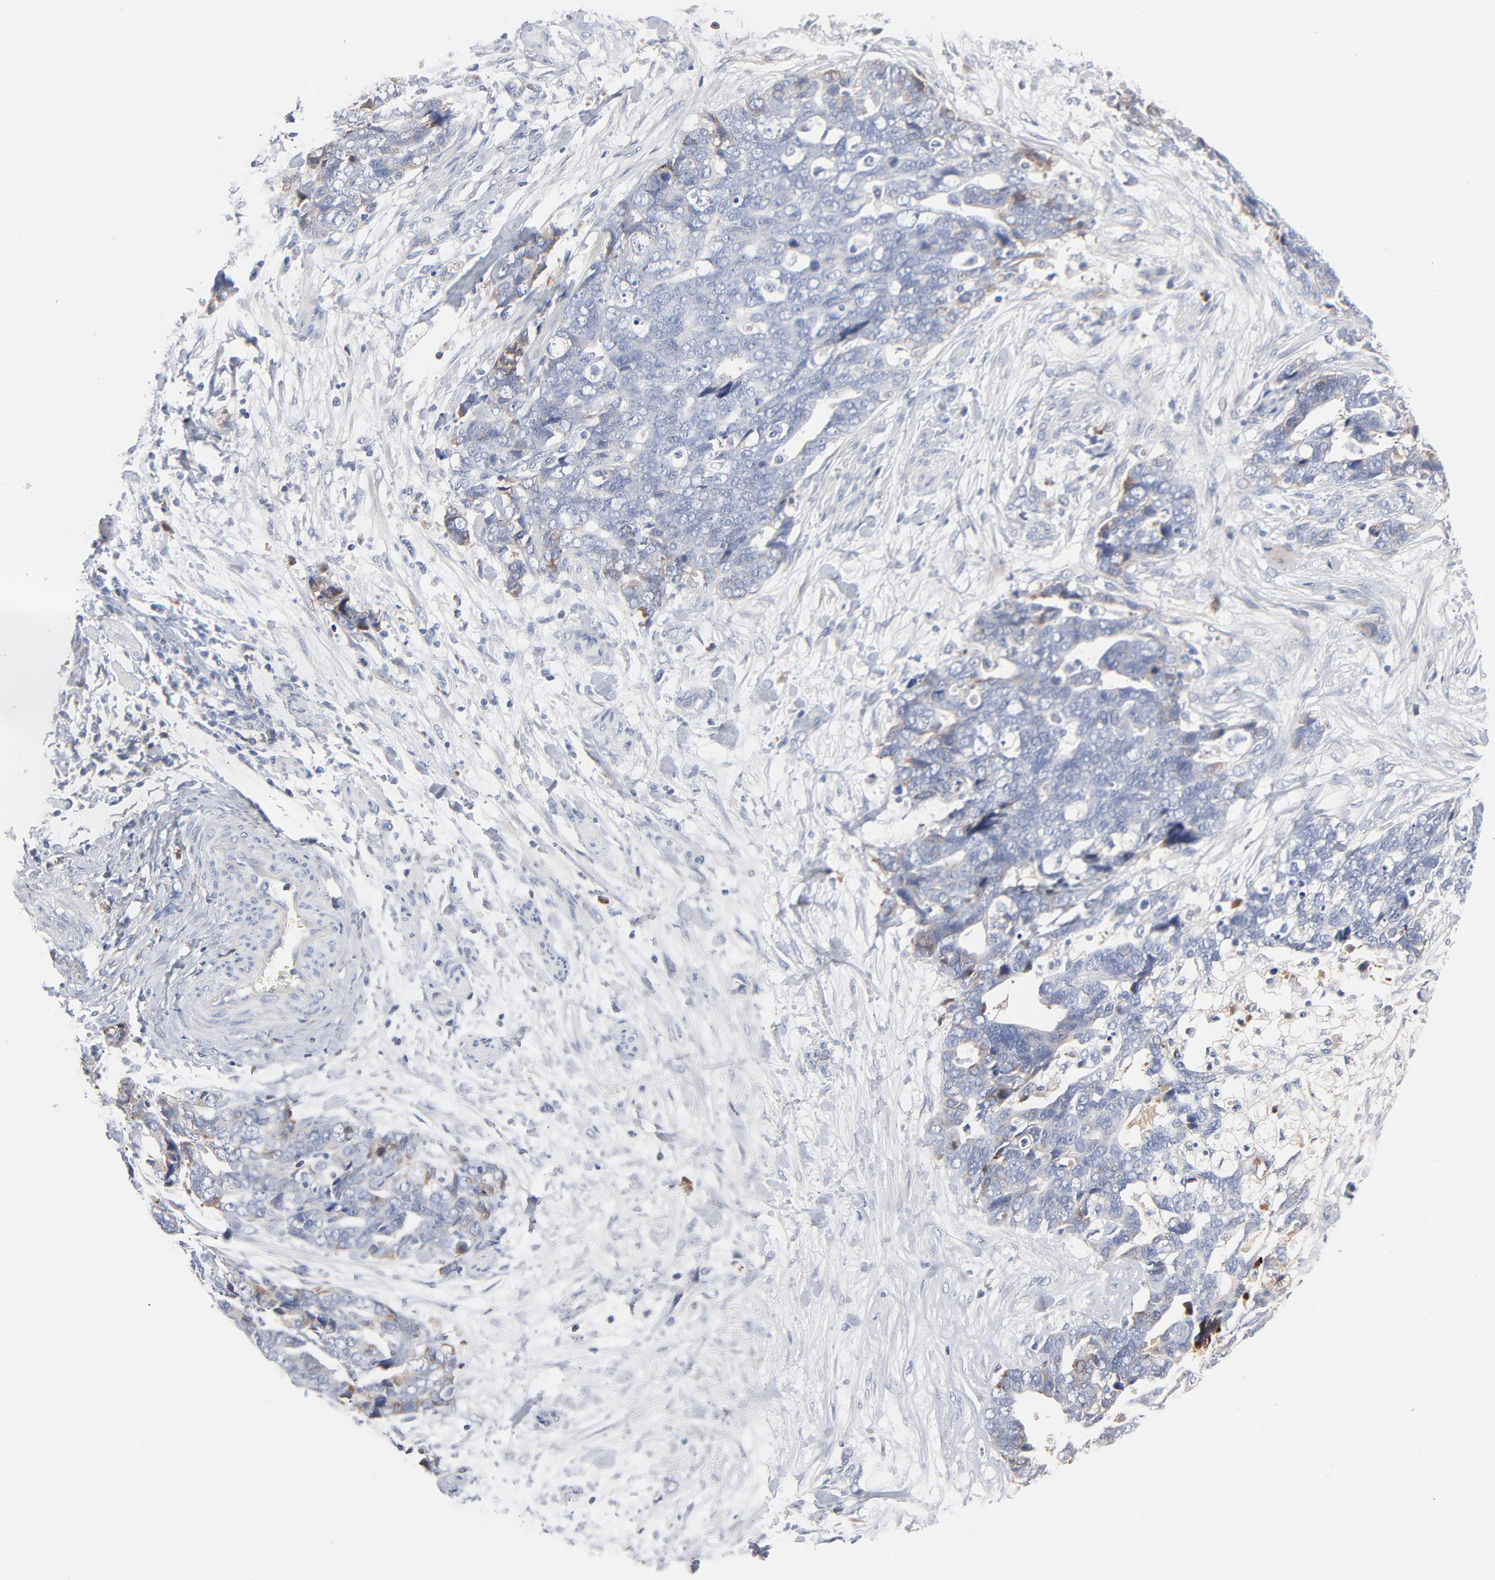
{"staining": {"intensity": "negative", "quantity": "none", "location": "none"}, "tissue": "ovarian cancer", "cell_type": "Tumor cells", "image_type": "cancer", "snomed": [{"axis": "morphology", "description": "Normal tissue, NOS"}, {"axis": "morphology", "description": "Cystadenocarcinoma, serous, NOS"}, {"axis": "topography", "description": "Fallopian tube"}, {"axis": "topography", "description": "Ovary"}], "caption": "Serous cystadenocarcinoma (ovarian) stained for a protein using IHC displays no positivity tumor cells.", "gene": "SERPINA4", "patient": {"sex": "female", "age": 56}}